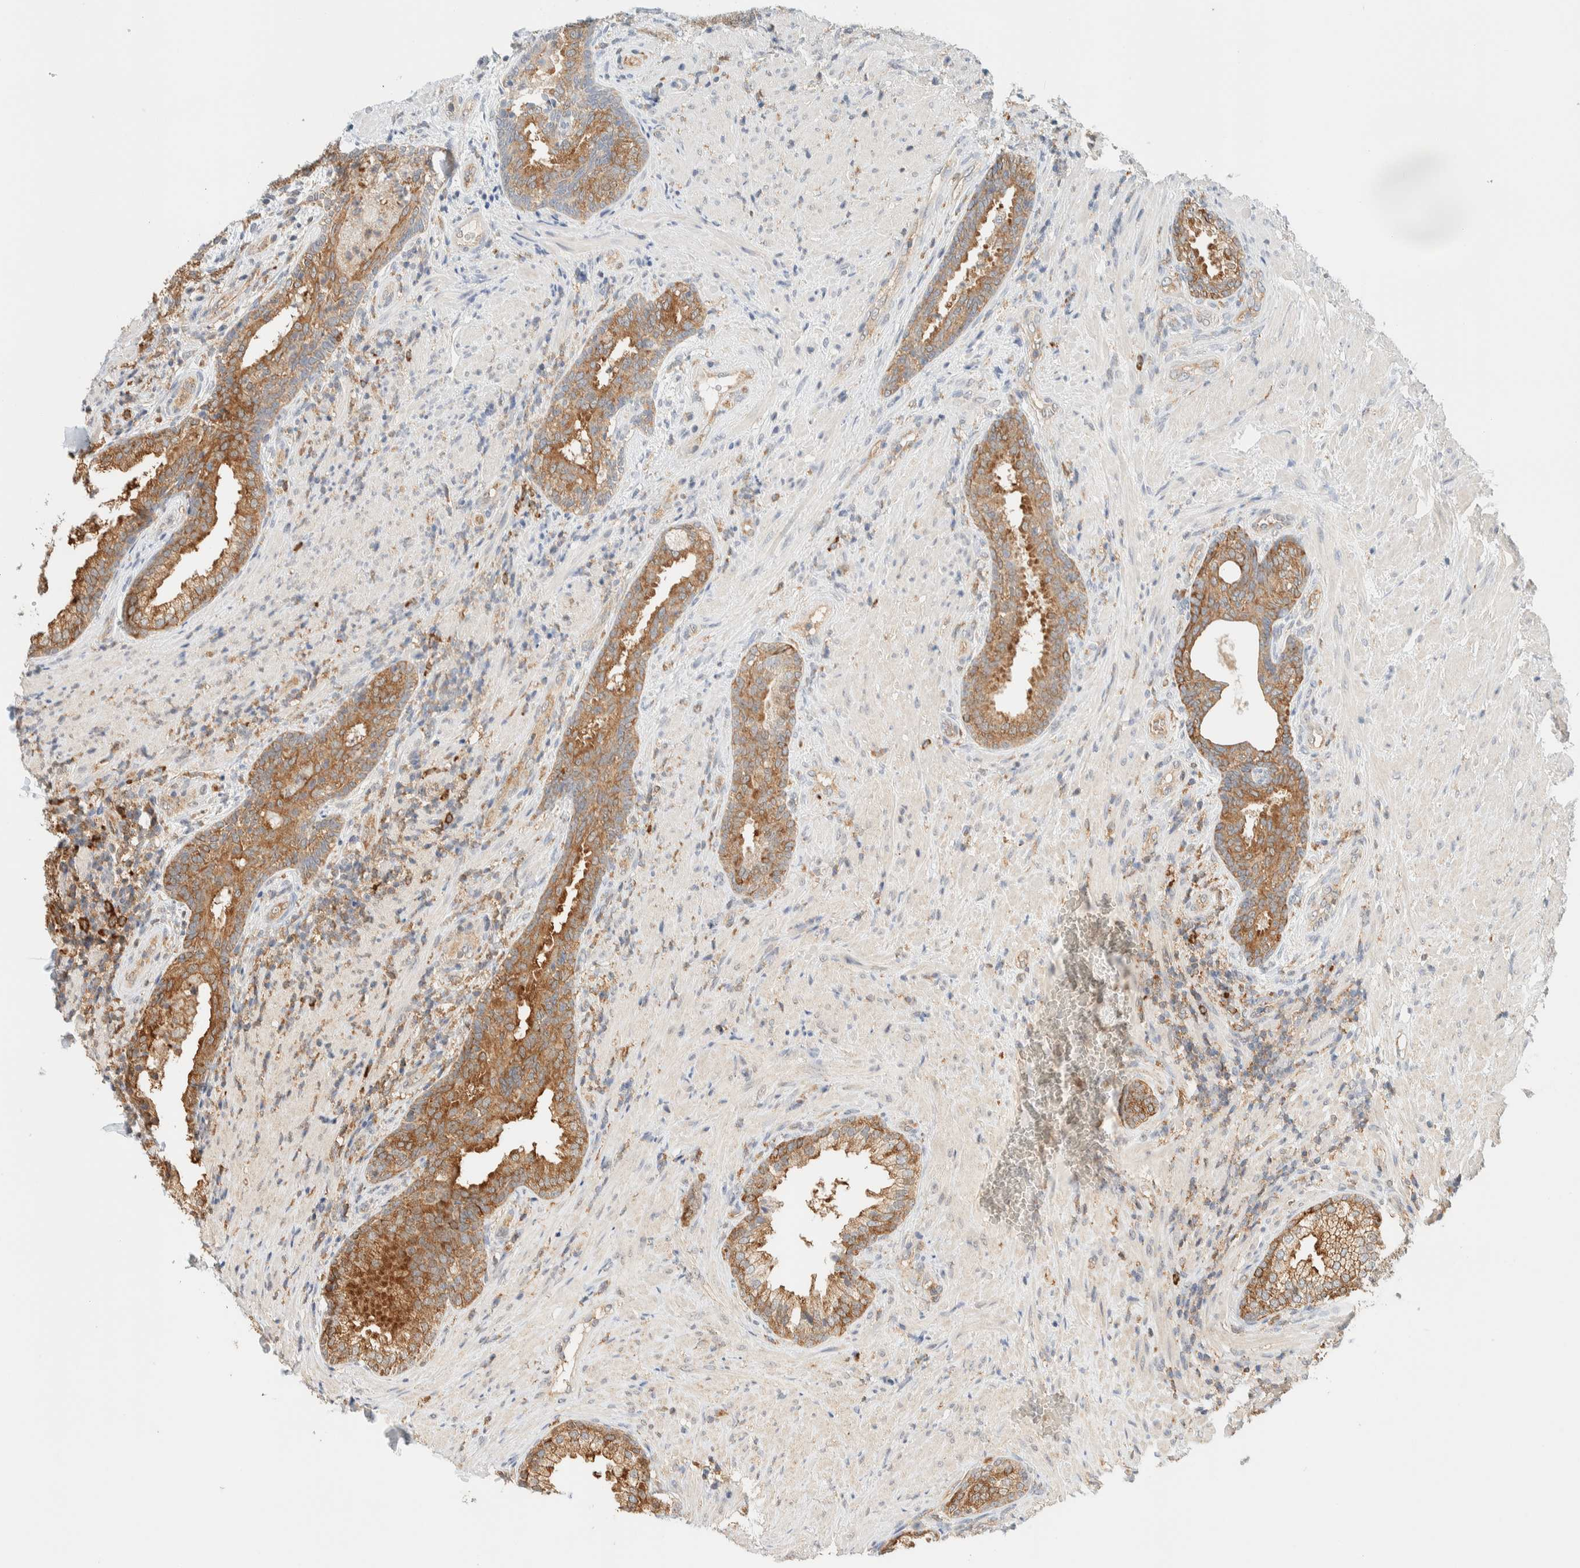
{"staining": {"intensity": "moderate", "quantity": ">75%", "location": "cytoplasmic/membranous"}, "tissue": "prostate", "cell_type": "Glandular cells", "image_type": "normal", "snomed": [{"axis": "morphology", "description": "Normal tissue, NOS"}, {"axis": "topography", "description": "Prostate"}], "caption": "This photomicrograph shows immunohistochemistry staining of normal prostate, with medium moderate cytoplasmic/membranous staining in about >75% of glandular cells.", "gene": "TBC1D8B", "patient": {"sex": "male", "age": 76}}